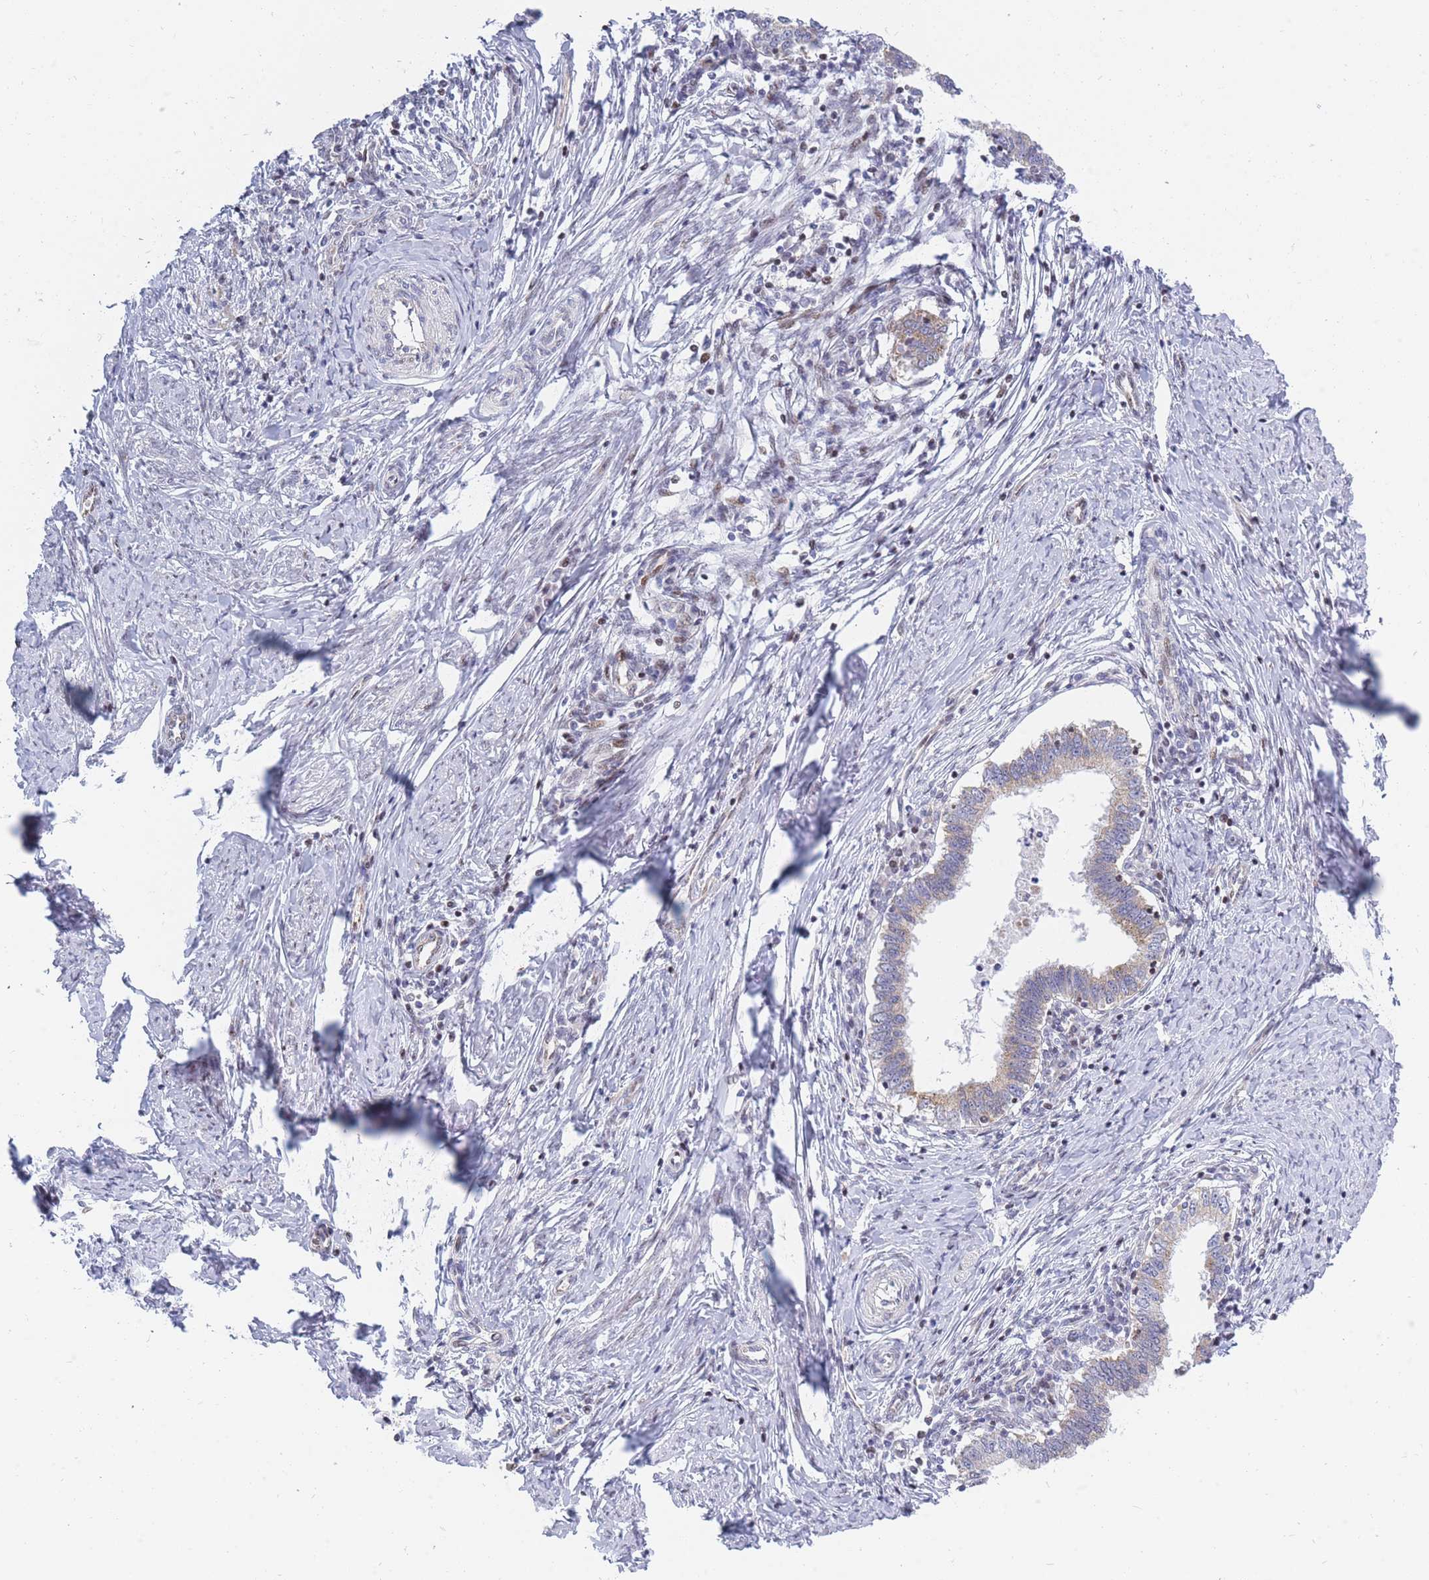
{"staining": {"intensity": "moderate", "quantity": "25%-75%", "location": "cytoplasmic/membranous"}, "tissue": "cervical cancer", "cell_type": "Tumor cells", "image_type": "cancer", "snomed": [{"axis": "morphology", "description": "Adenocarcinoma, NOS"}, {"axis": "topography", "description": "Cervix"}], "caption": "Immunohistochemistry (IHC) staining of adenocarcinoma (cervical), which exhibits medium levels of moderate cytoplasmic/membranous staining in about 25%-75% of tumor cells indicating moderate cytoplasmic/membranous protein staining. The staining was performed using DAB (brown) for protein detection and nuclei were counterstained in hematoxylin (blue).", "gene": "MOB4", "patient": {"sex": "female", "age": 36}}